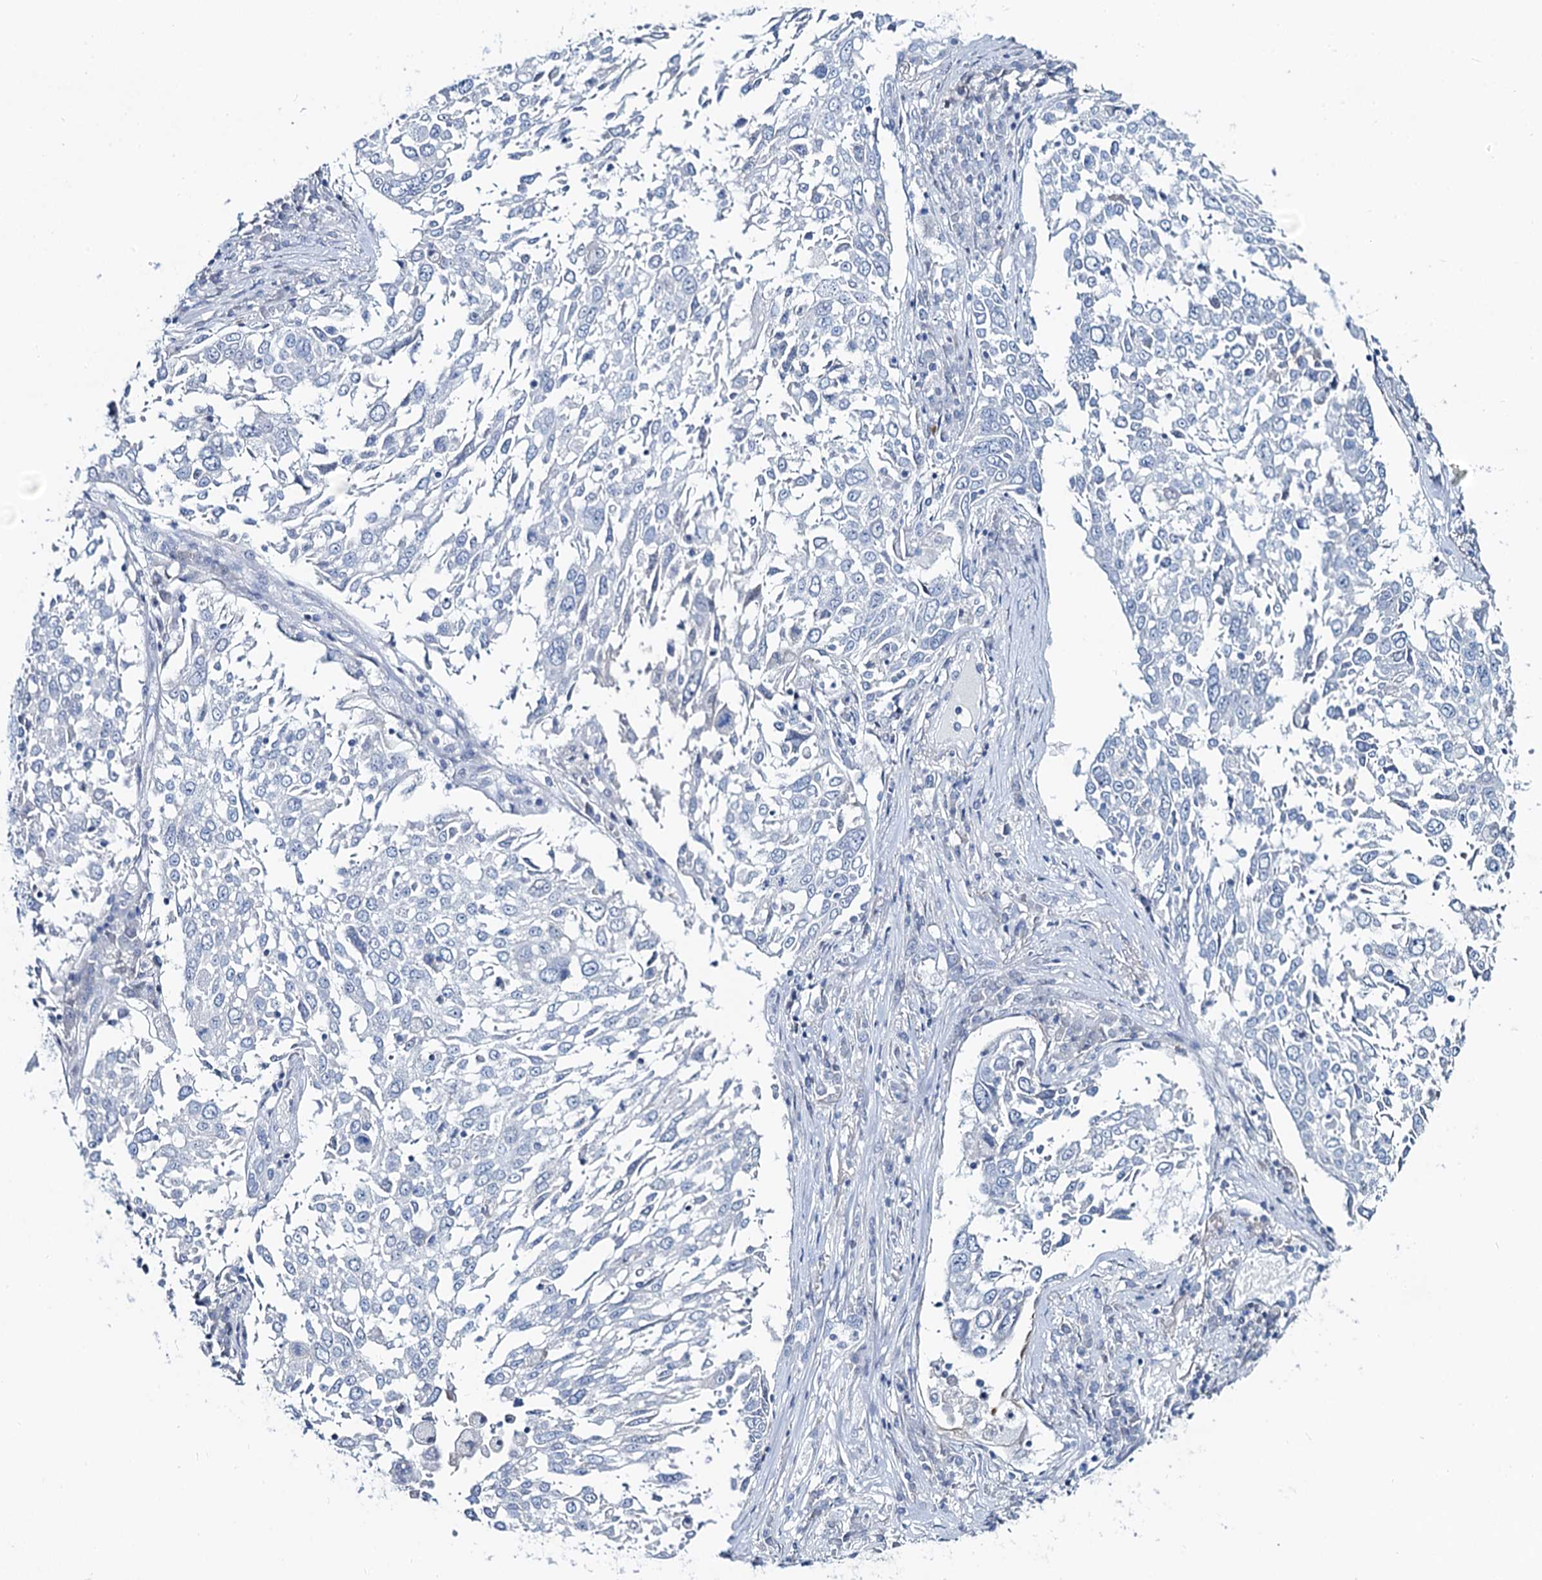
{"staining": {"intensity": "negative", "quantity": "none", "location": "none"}, "tissue": "lung cancer", "cell_type": "Tumor cells", "image_type": "cancer", "snomed": [{"axis": "morphology", "description": "Squamous cell carcinoma, NOS"}, {"axis": "topography", "description": "Lung"}], "caption": "Tumor cells show no significant staining in lung cancer.", "gene": "TOX3", "patient": {"sex": "male", "age": 65}}